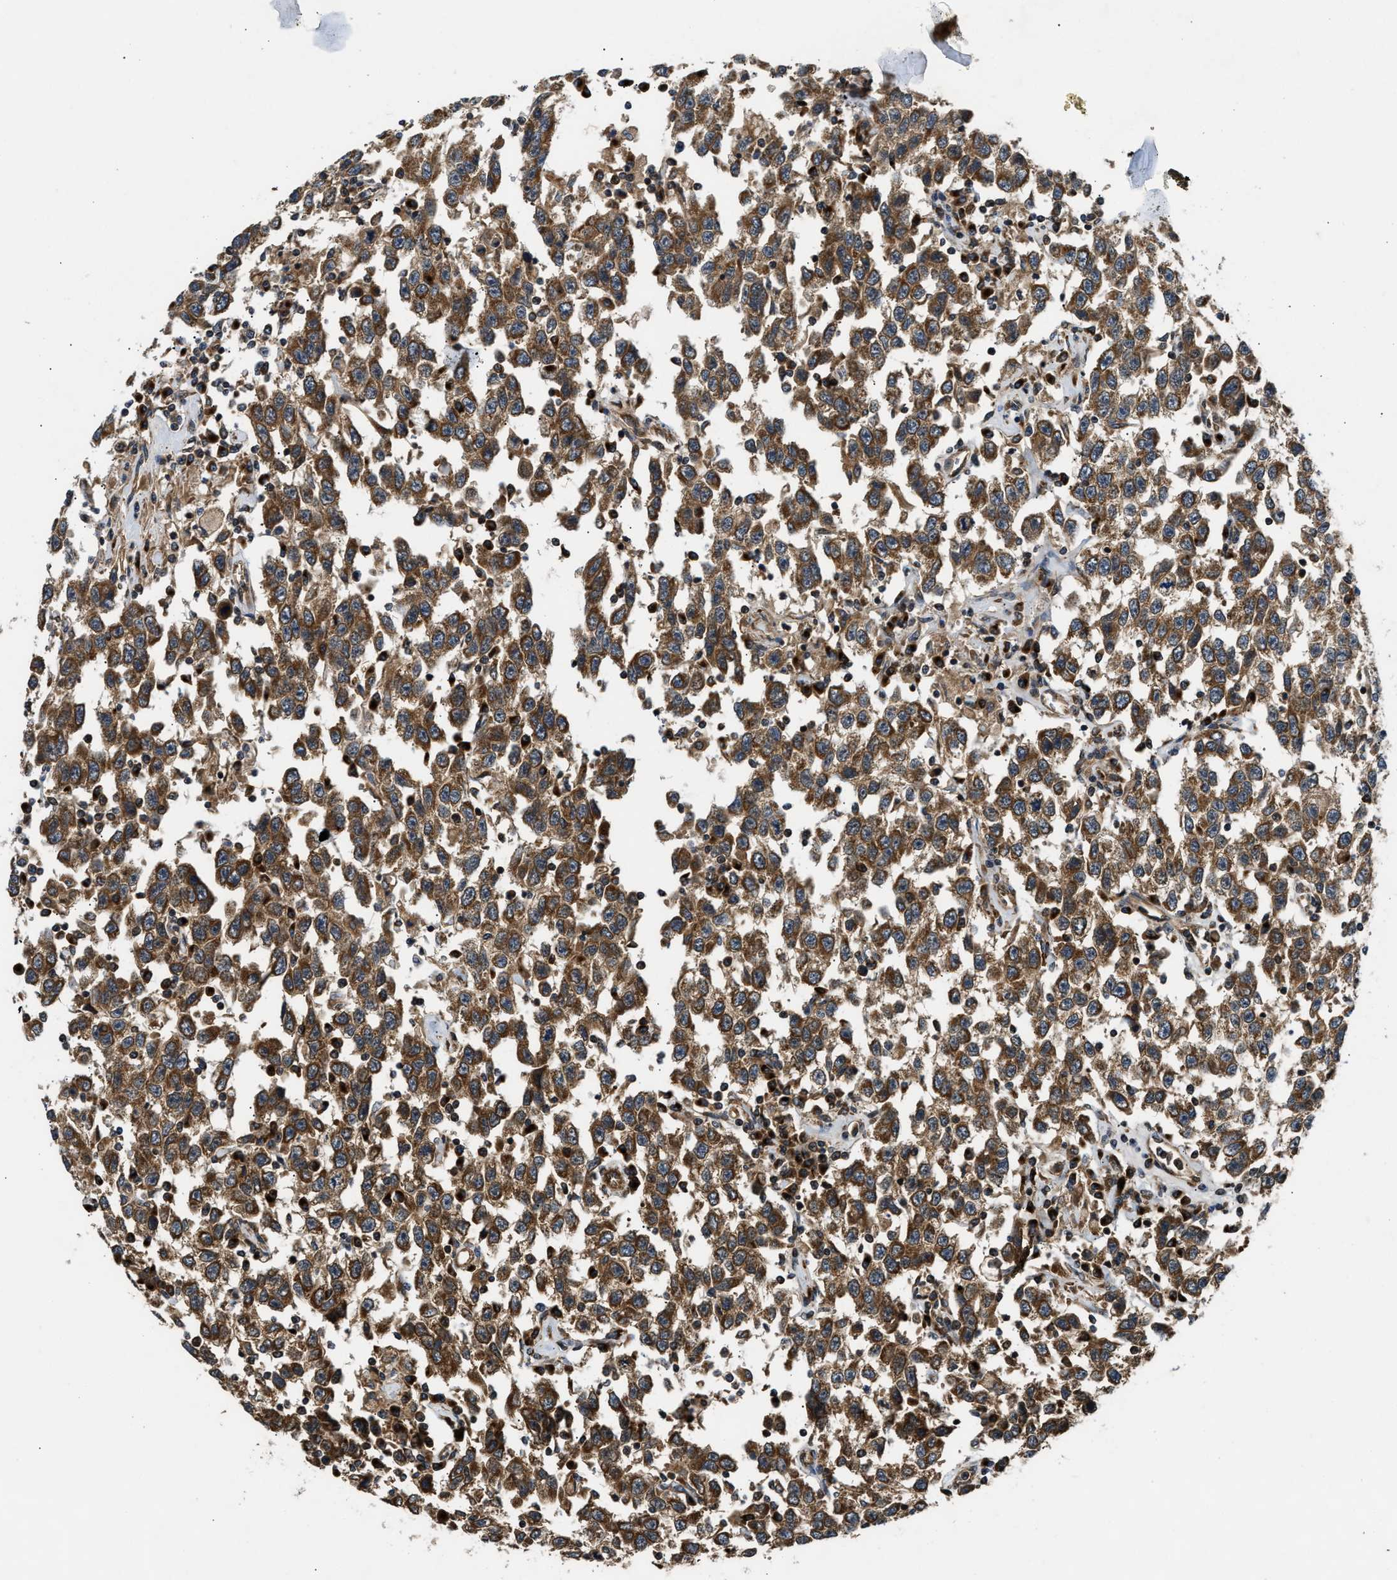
{"staining": {"intensity": "strong", "quantity": ">75%", "location": "cytoplasmic/membranous"}, "tissue": "testis cancer", "cell_type": "Tumor cells", "image_type": "cancer", "snomed": [{"axis": "morphology", "description": "Seminoma, NOS"}, {"axis": "topography", "description": "Testis"}], "caption": "Testis seminoma tissue exhibits strong cytoplasmic/membranous expression in approximately >75% of tumor cells (Brightfield microscopy of DAB IHC at high magnification).", "gene": "PNPLA8", "patient": {"sex": "male", "age": 41}}